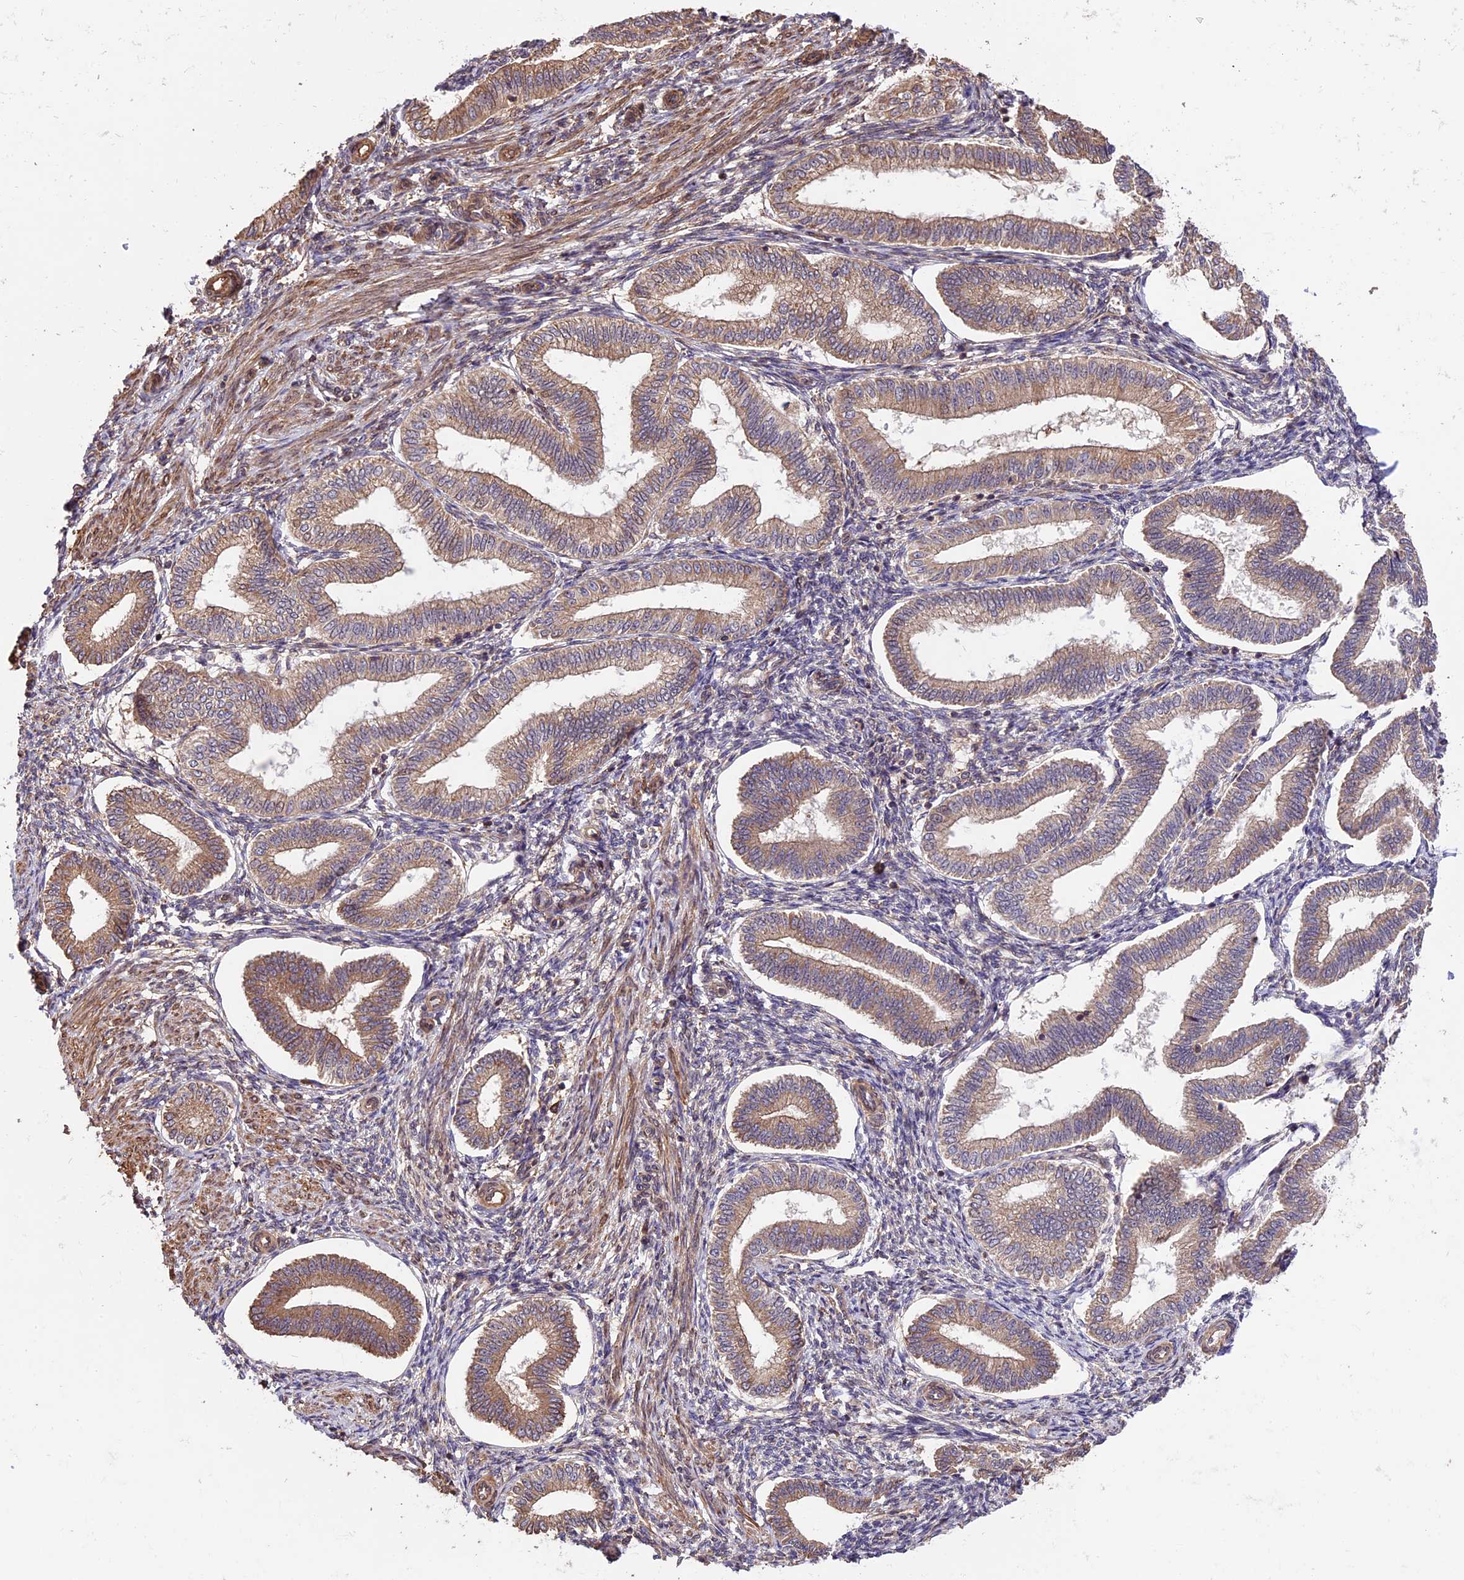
{"staining": {"intensity": "moderate", "quantity": ">75%", "location": "cytoplasmic/membranous"}, "tissue": "endometrium", "cell_type": "Cells in endometrial stroma", "image_type": "normal", "snomed": [{"axis": "morphology", "description": "Normal tissue, NOS"}, {"axis": "topography", "description": "Endometrium"}], "caption": "The image exhibits staining of benign endometrium, revealing moderate cytoplasmic/membranous protein expression (brown color) within cells in endometrial stroma. (IHC, brightfield microscopy, high magnification).", "gene": "HDAC5", "patient": {"sex": "female", "age": 39}}